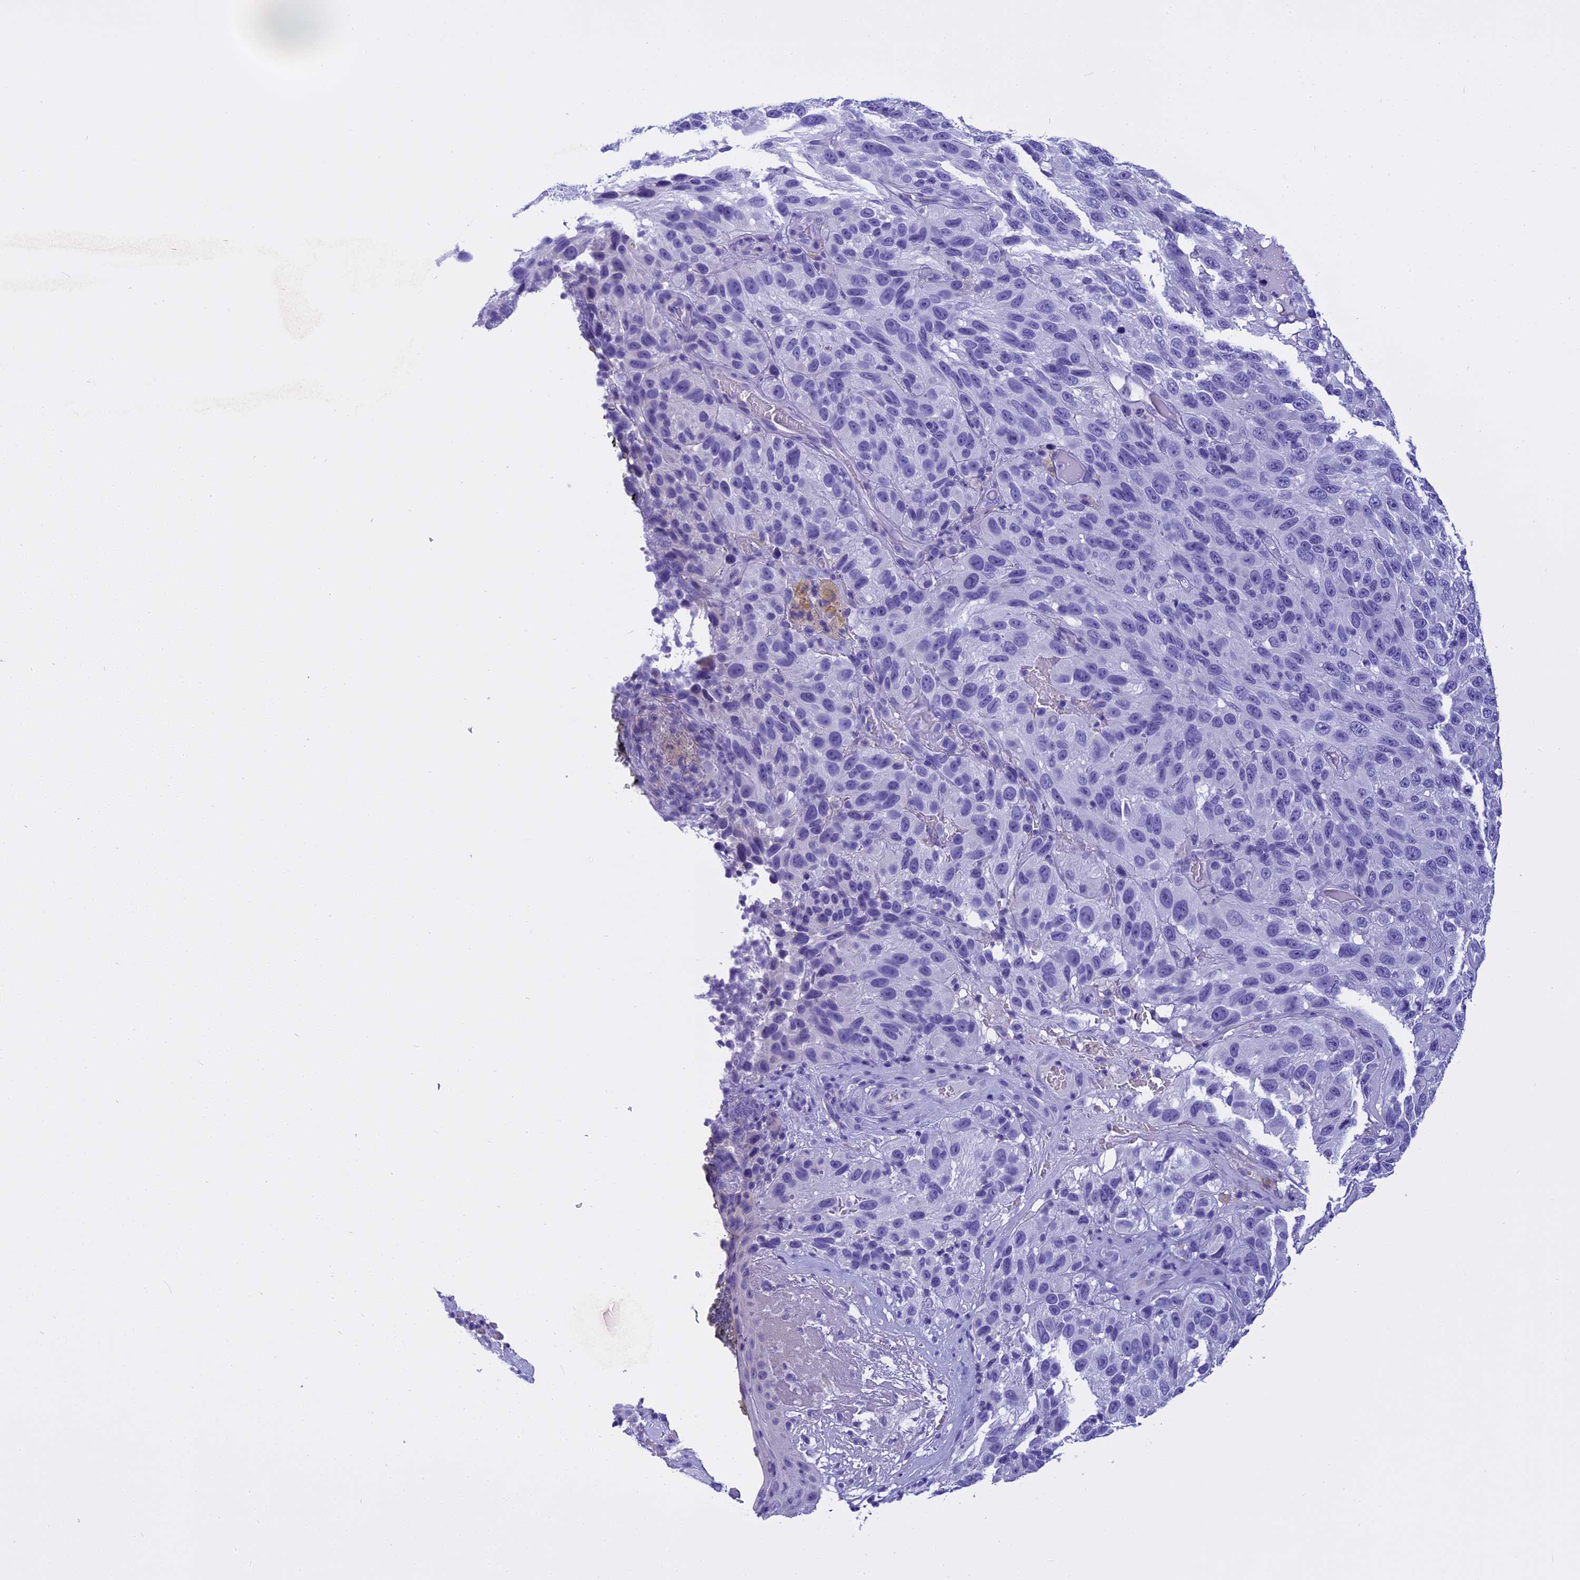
{"staining": {"intensity": "negative", "quantity": "none", "location": "none"}, "tissue": "melanoma", "cell_type": "Tumor cells", "image_type": "cancer", "snomed": [{"axis": "morphology", "description": "Malignant melanoma, NOS"}, {"axis": "topography", "description": "Skin"}], "caption": "Immunohistochemistry (IHC) of melanoma reveals no positivity in tumor cells. (DAB immunohistochemistry (IHC), high magnification).", "gene": "KCTD14", "patient": {"sex": "female", "age": 96}}